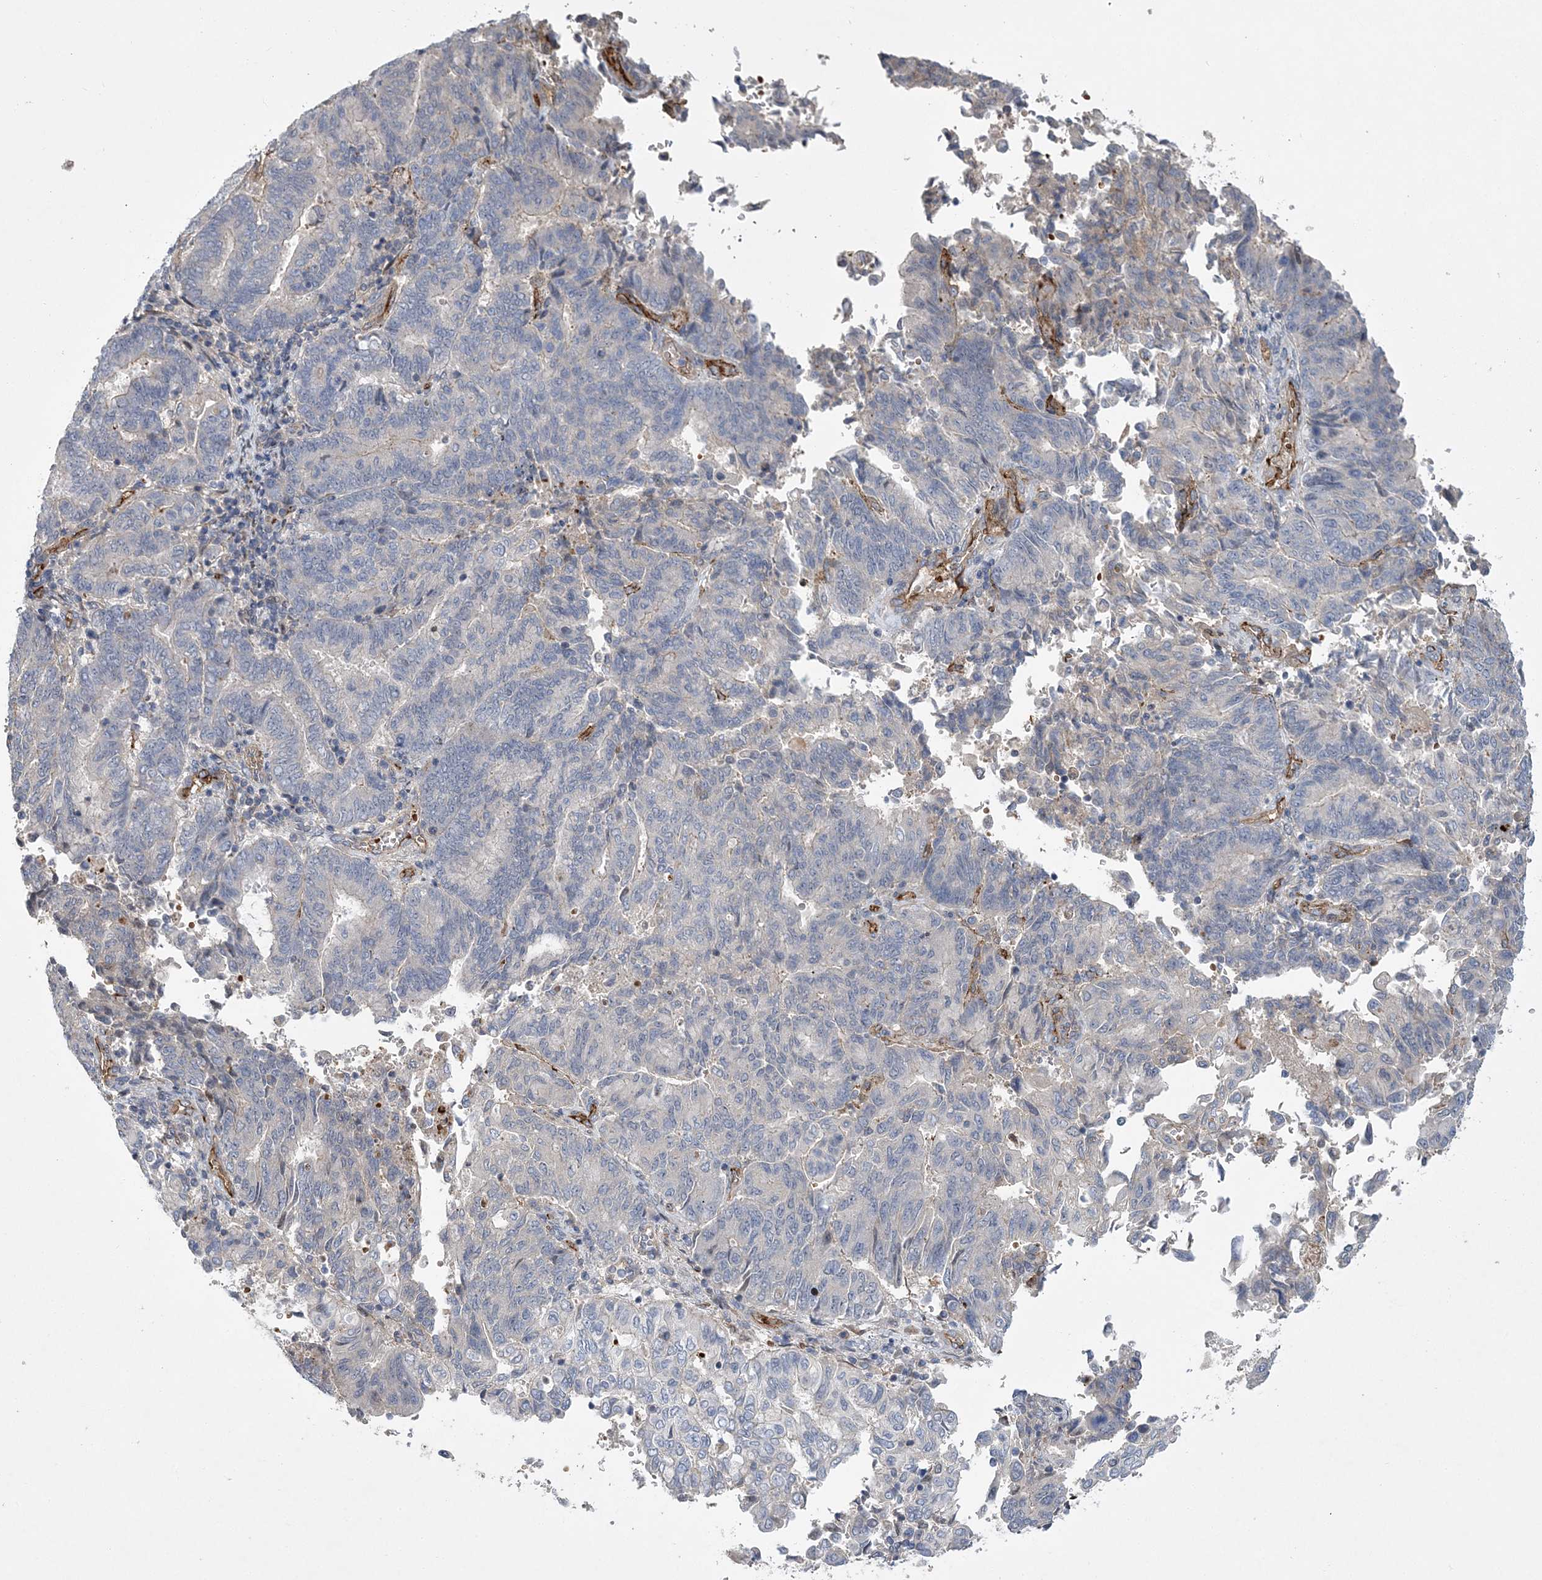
{"staining": {"intensity": "negative", "quantity": "none", "location": "none"}, "tissue": "endometrial cancer", "cell_type": "Tumor cells", "image_type": "cancer", "snomed": [{"axis": "morphology", "description": "Adenocarcinoma, NOS"}, {"axis": "topography", "description": "Endometrium"}], "caption": "IHC of human endometrial cancer displays no staining in tumor cells. Nuclei are stained in blue.", "gene": "CALN1", "patient": {"sex": "female", "age": 80}}